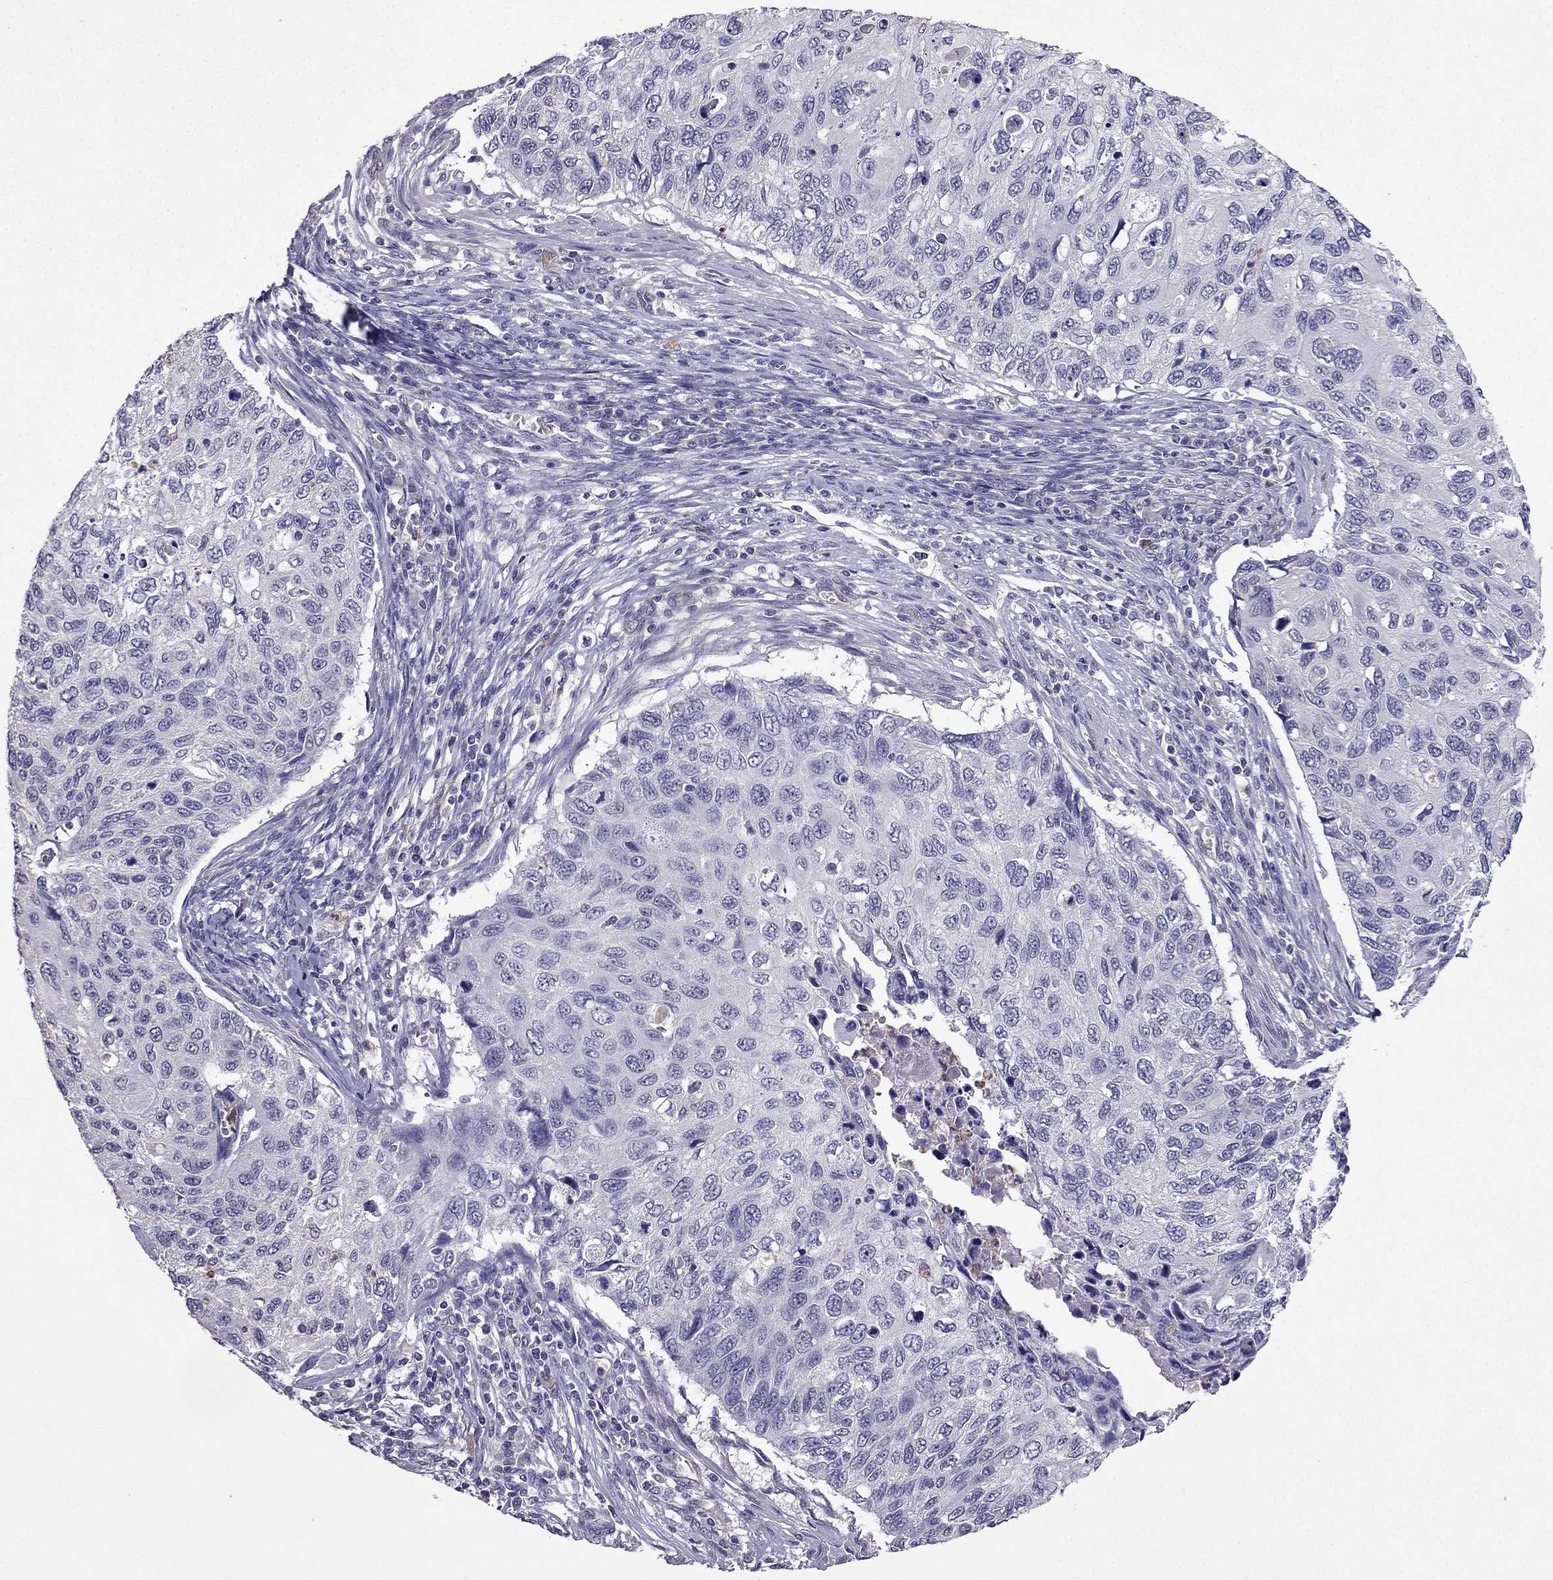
{"staining": {"intensity": "negative", "quantity": "none", "location": "none"}, "tissue": "cervical cancer", "cell_type": "Tumor cells", "image_type": "cancer", "snomed": [{"axis": "morphology", "description": "Squamous cell carcinoma, NOS"}, {"axis": "topography", "description": "Cervix"}], "caption": "Immunohistochemistry of cervical squamous cell carcinoma shows no positivity in tumor cells. (DAB (3,3'-diaminobenzidine) immunohistochemistry, high magnification).", "gene": "RFLNB", "patient": {"sex": "female", "age": 70}}